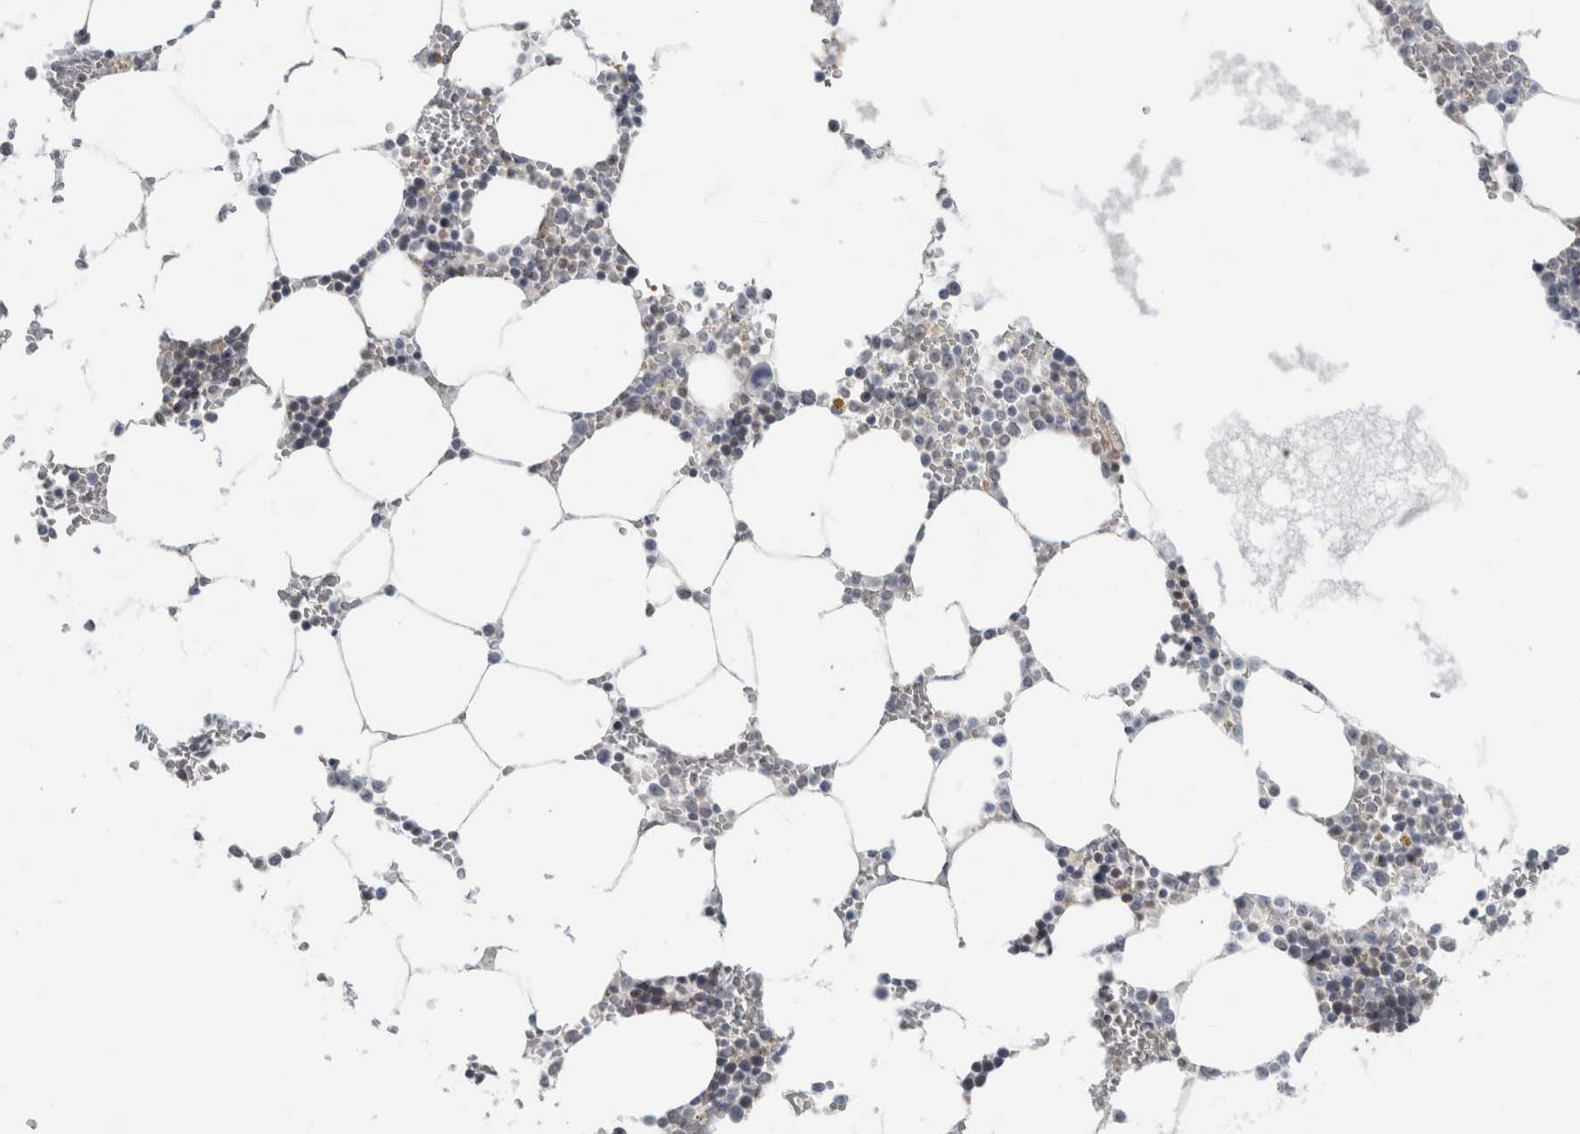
{"staining": {"intensity": "negative", "quantity": "none", "location": "none"}, "tissue": "bone marrow", "cell_type": "Hematopoietic cells", "image_type": "normal", "snomed": [{"axis": "morphology", "description": "Normal tissue, NOS"}, {"axis": "topography", "description": "Bone marrow"}], "caption": "The immunohistochemistry photomicrograph has no significant staining in hematopoietic cells of bone marrow. (Brightfield microscopy of DAB immunohistochemistry at high magnification).", "gene": "FMR1NB", "patient": {"sex": "male", "age": 70}}